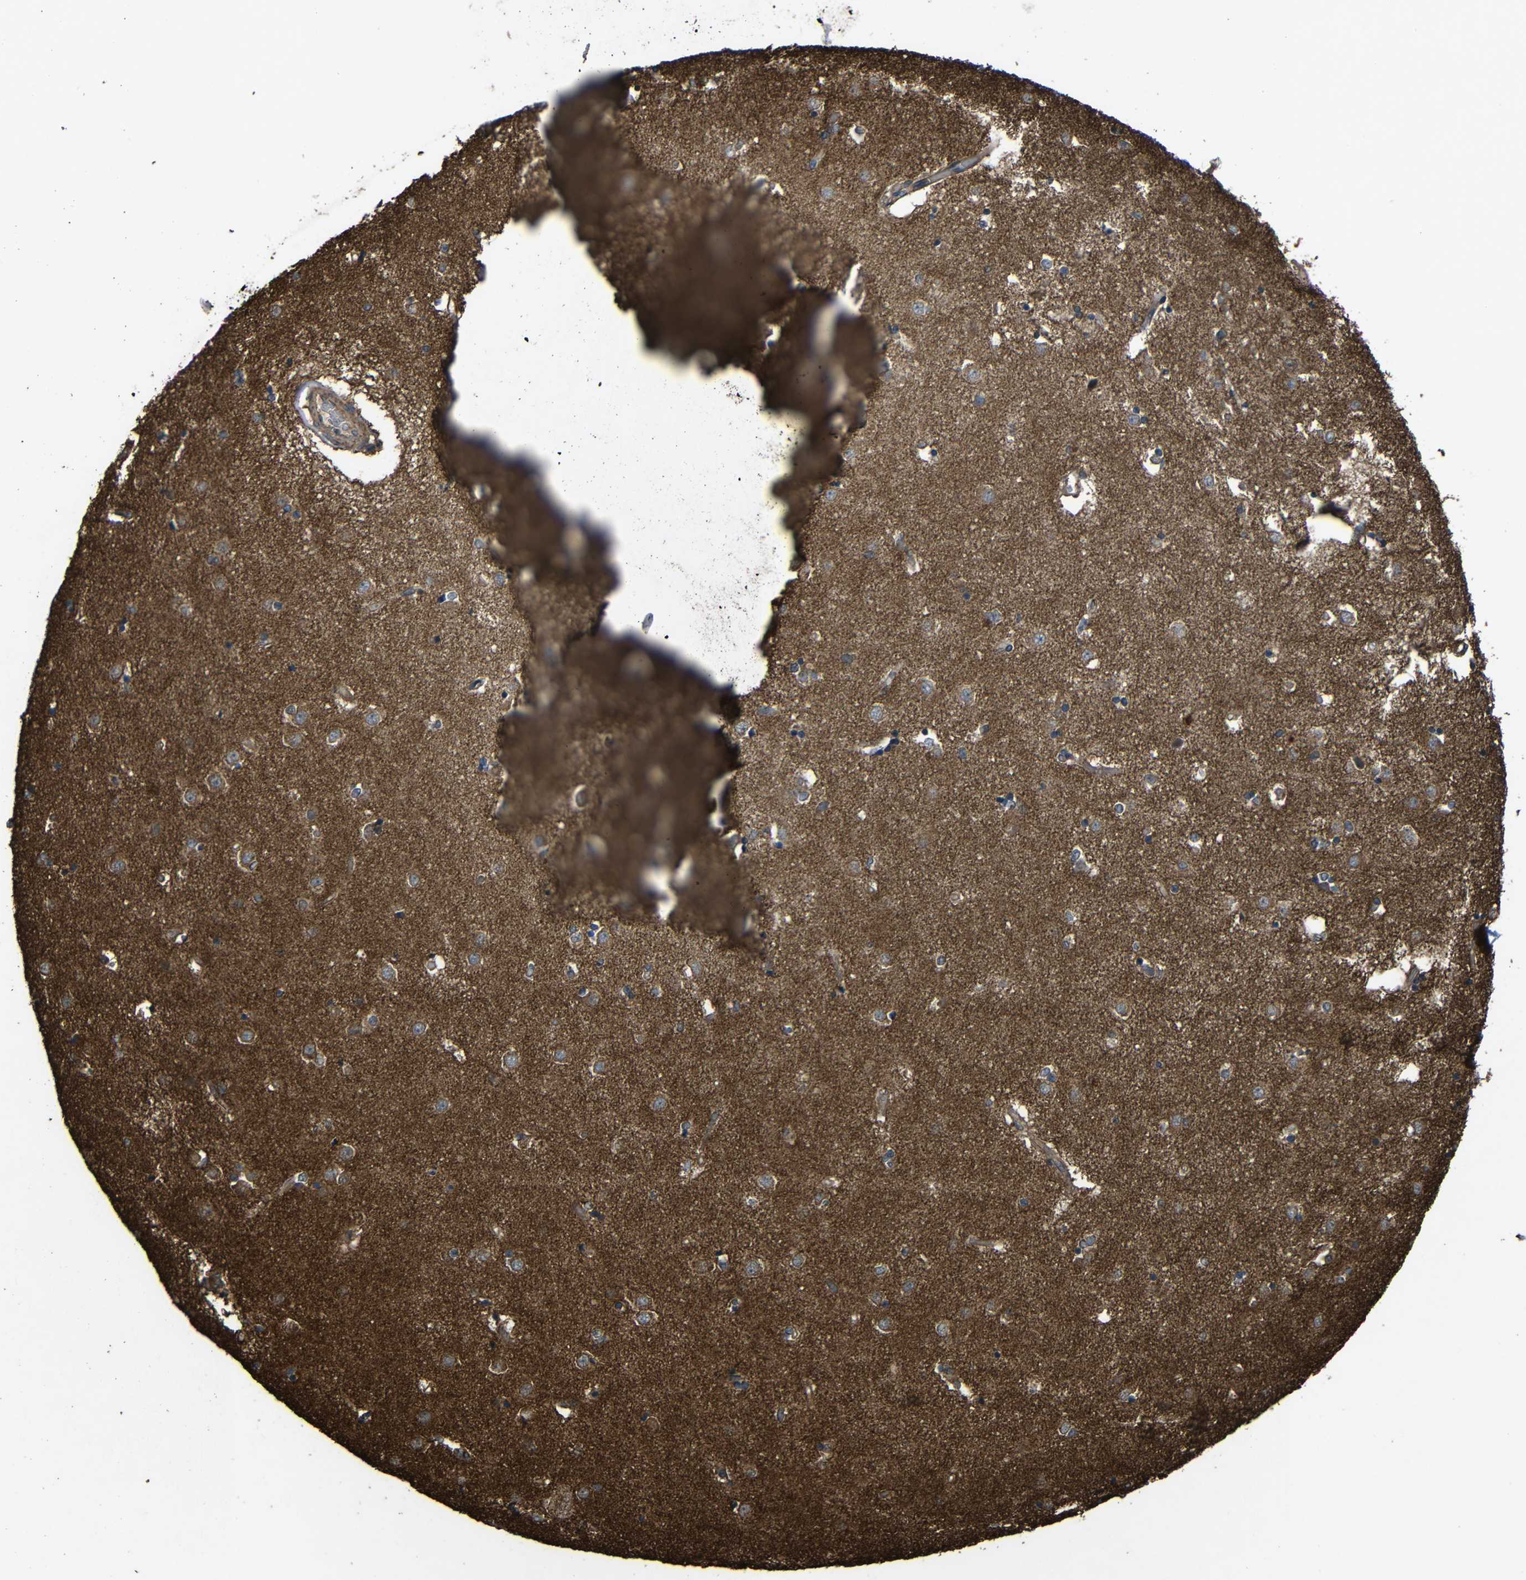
{"staining": {"intensity": "weak", "quantity": ">75%", "location": "cytoplasmic/membranous"}, "tissue": "caudate", "cell_type": "Glial cells", "image_type": "normal", "snomed": [{"axis": "morphology", "description": "Normal tissue, NOS"}, {"axis": "topography", "description": "Lateral ventricle wall"}], "caption": "Immunohistochemical staining of normal caudate shows >75% levels of weak cytoplasmic/membranous protein positivity in about >75% of glial cells. Nuclei are stained in blue.", "gene": "C1GALT1", "patient": {"sex": "female", "age": 54}}